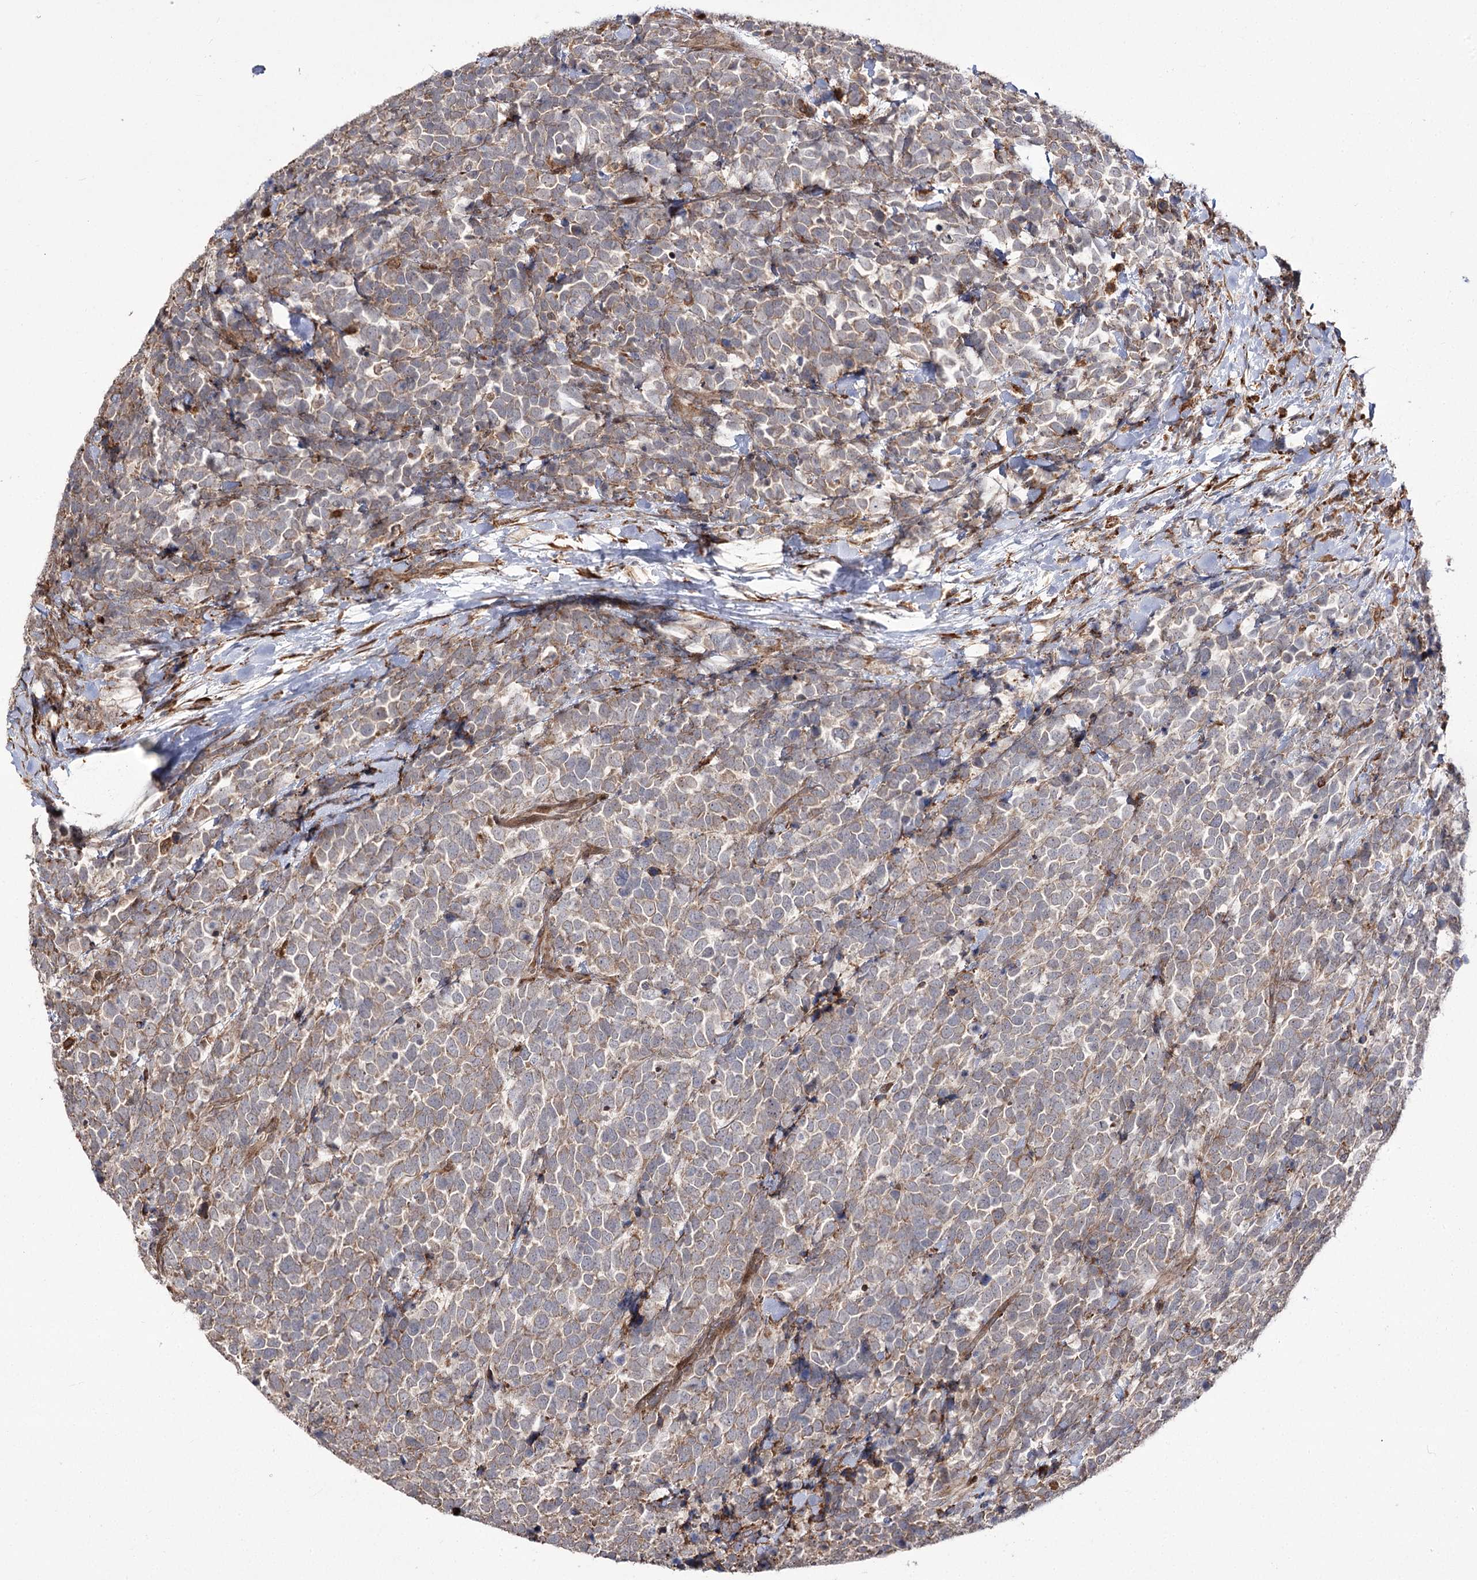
{"staining": {"intensity": "weak", "quantity": ">75%", "location": "cytoplasmic/membranous"}, "tissue": "urothelial cancer", "cell_type": "Tumor cells", "image_type": "cancer", "snomed": [{"axis": "morphology", "description": "Urothelial carcinoma, High grade"}, {"axis": "topography", "description": "Urinary bladder"}], "caption": "Protein analysis of urothelial cancer tissue displays weak cytoplasmic/membranous staining in about >75% of tumor cells.", "gene": "FANCL", "patient": {"sex": "female", "age": 82}}